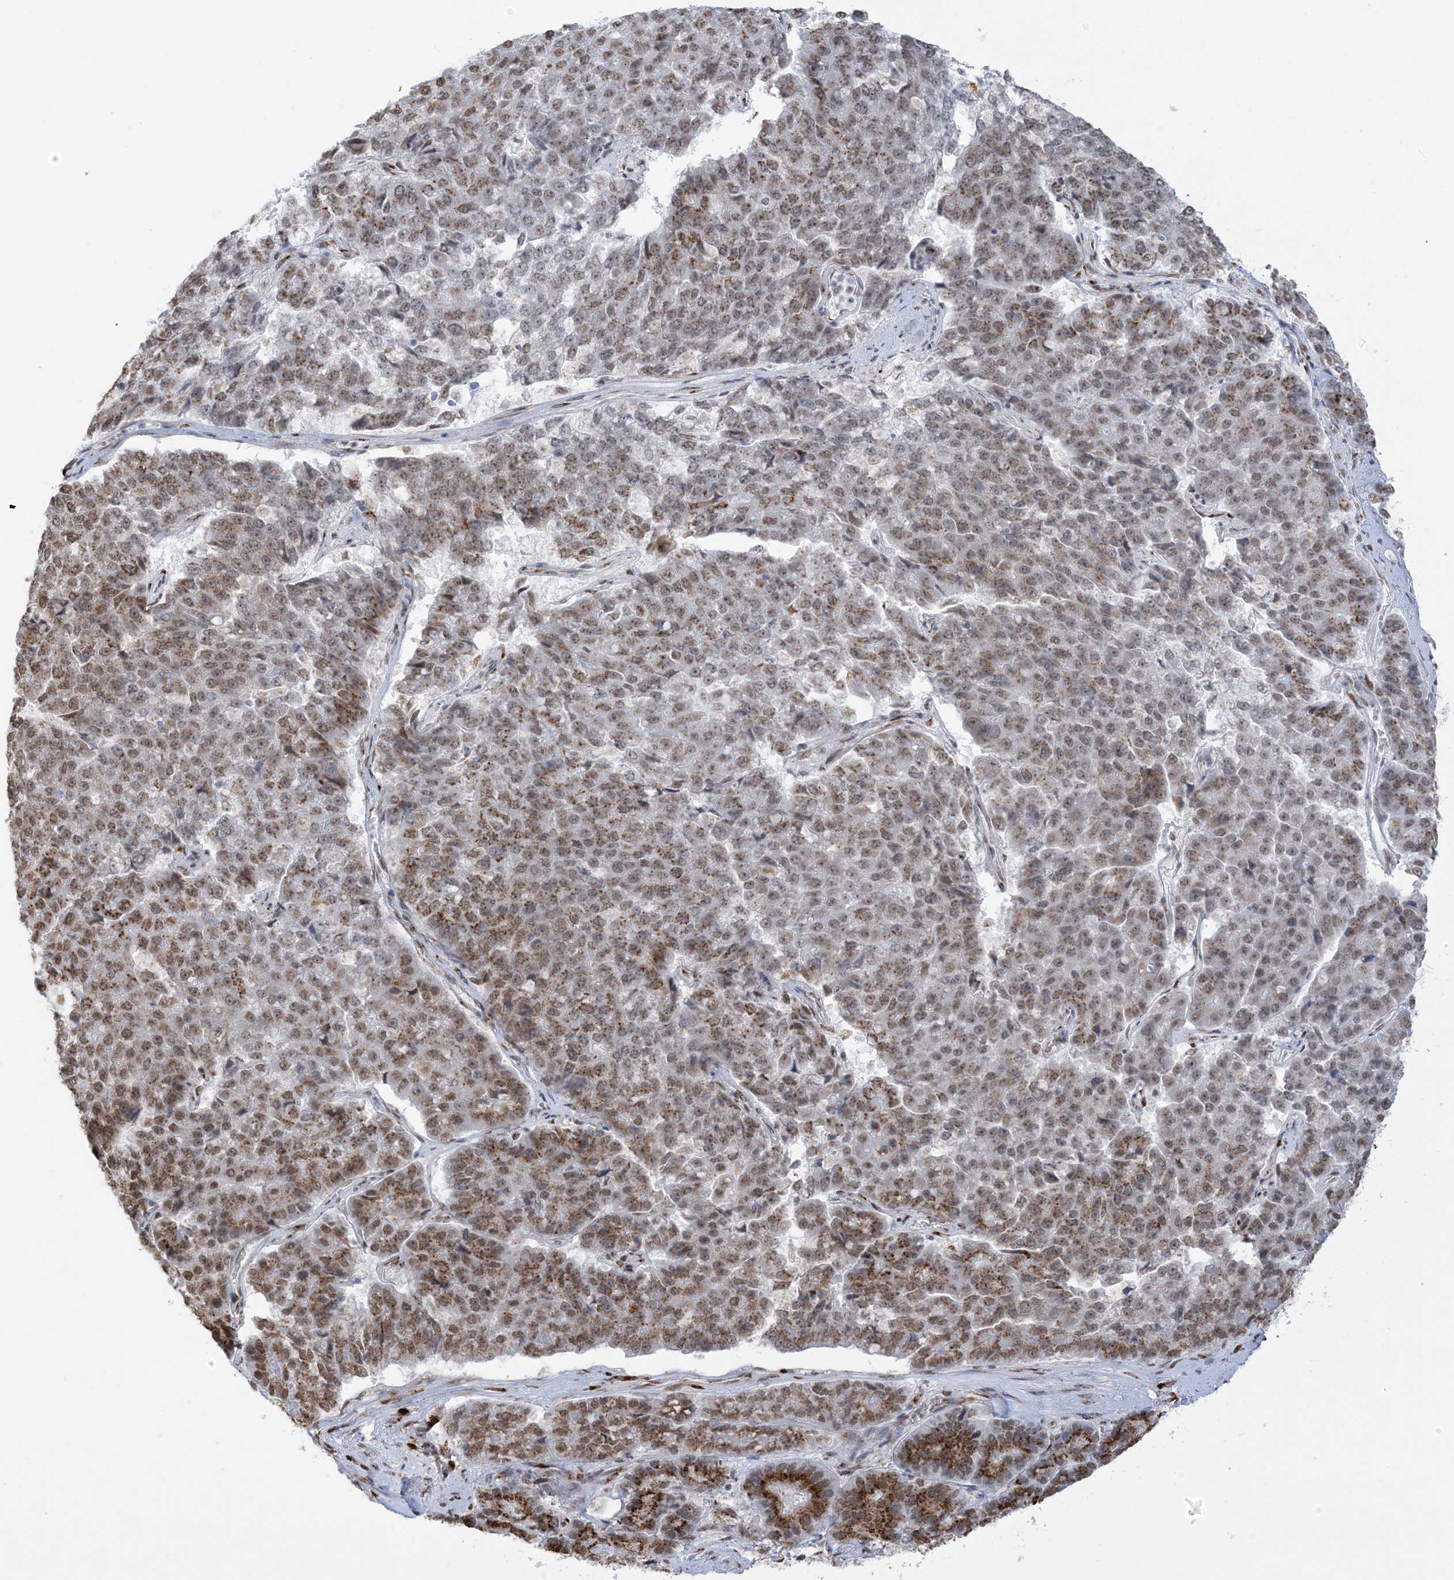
{"staining": {"intensity": "moderate", "quantity": ">75%", "location": "cytoplasmic/membranous,nuclear"}, "tissue": "pancreatic cancer", "cell_type": "Tumor cells", "image_type": "cancer", "snomed": [{"axis": "morphology", "description": "Adenocarcinoma, NOS"}, {"axis": "topography", "description": "Pancreas"}], "caption": "A brown stain highlights moderate cytoplasmic/membranous and nuclear expression of a protein in human pancreatic adenocarcinoma tumor cells. The staining is performed using DAB (3,3'-diaminobenzidine) brown chromogen to label protein expression. The nuclei are counter-stained blue using hematoxylin.", "gene": "GPR107", "patient": {"sex": "male", "age": 50}}